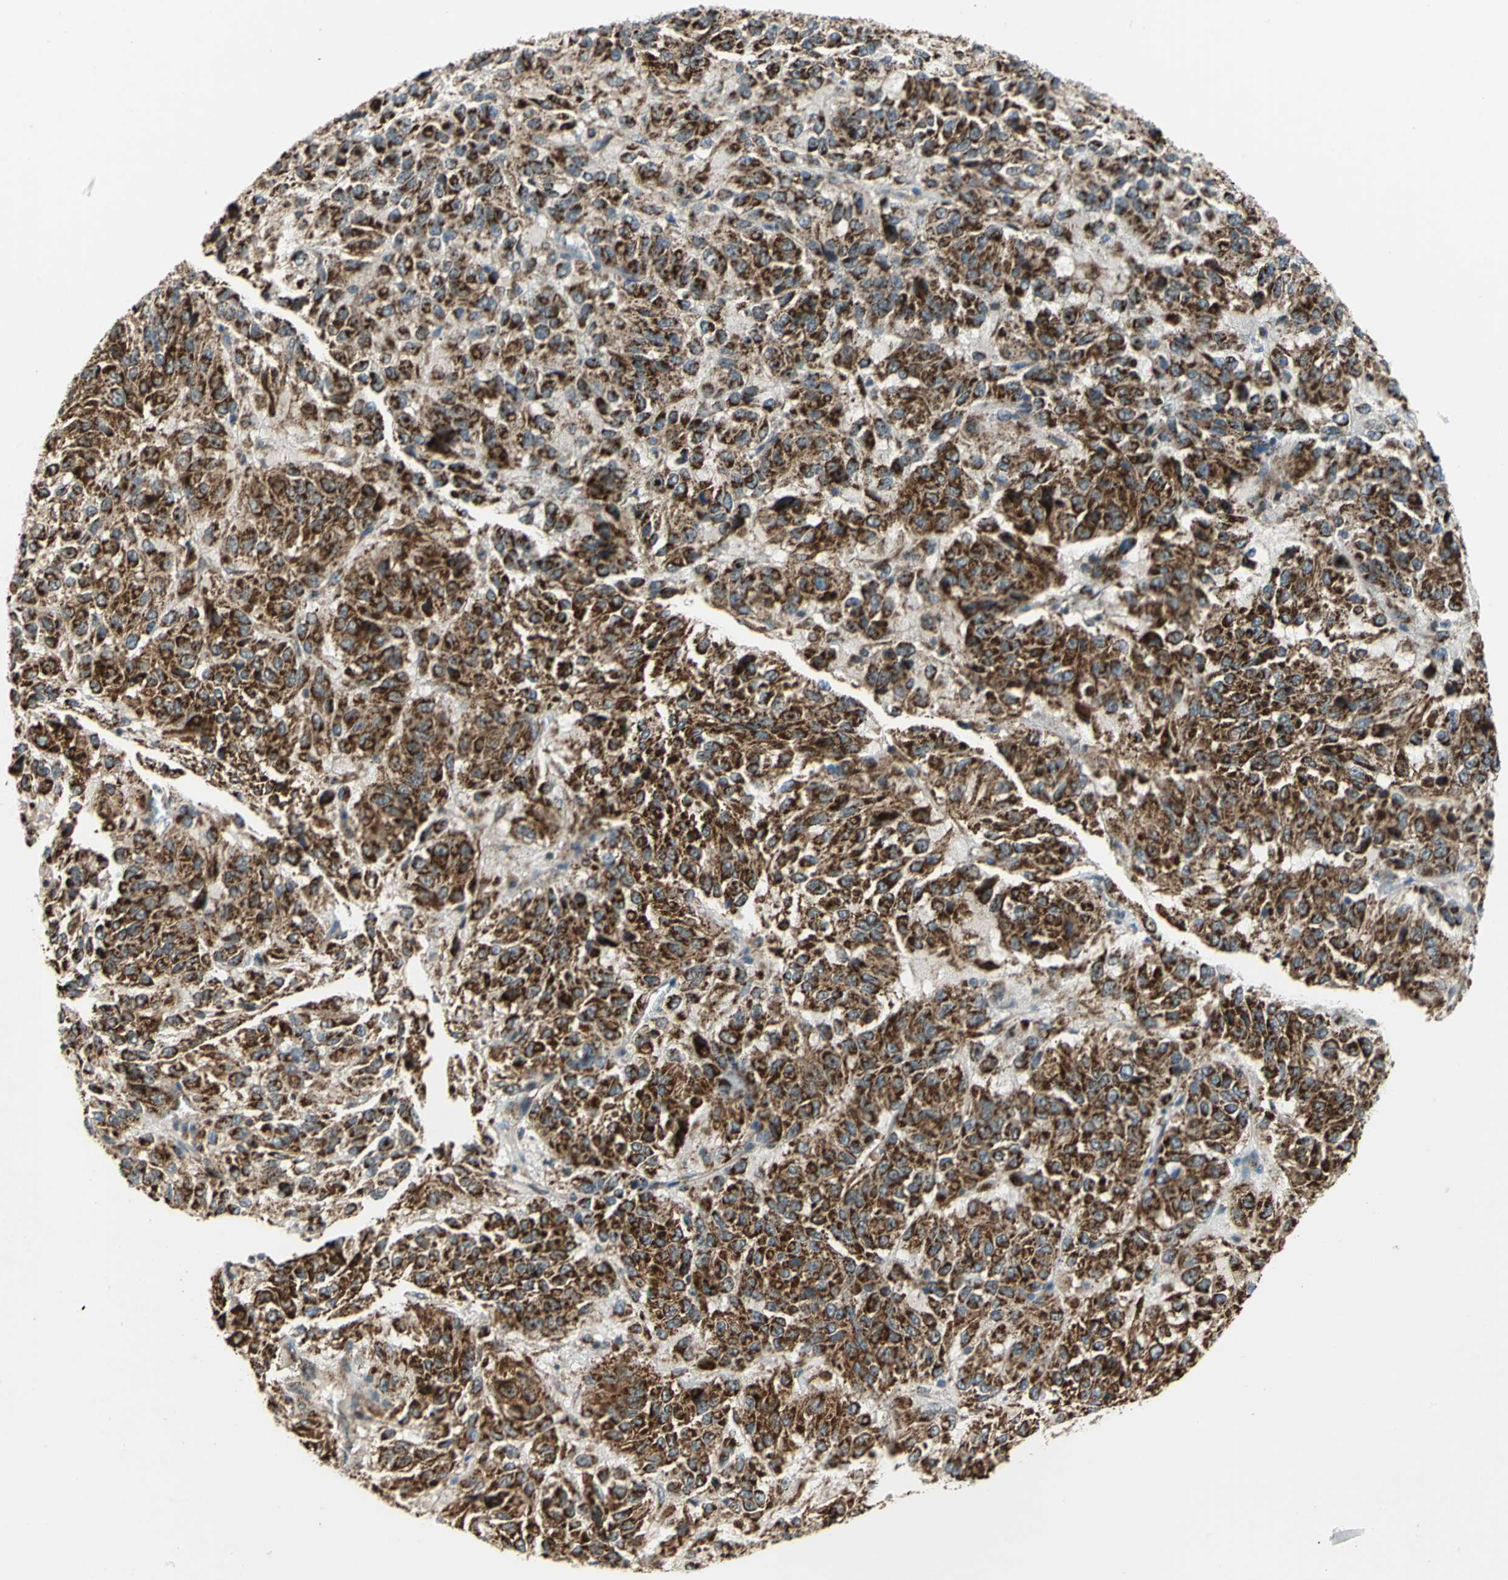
{"staining": {"intensity": "strong", "quantity": ">75%", "location": "cytoplasmic/membranous"}, "tissue": "melanoma", "cell_type": "Tumor cells", "image_type": "cancer", "snomed": [{"axis": "morphology", "description": "Malignant melanoma, Metastatic site"}, {"axis": "topography", "description": "Lung"}], "caption": "Tumor cells show high levels of strong cytoplasmic/membranous positivity in about >75% of cells in human malignant melanoma (metastatic site). The staining was performed using DAB (3,3'-diaminobenzidine) to visualize the protein expression in brown, while the nuclei were stained in blue with hematoxylin (Magnification: 20x).", "gene": "MRPS22", "patient": {"sex": "male", "age": 64}}